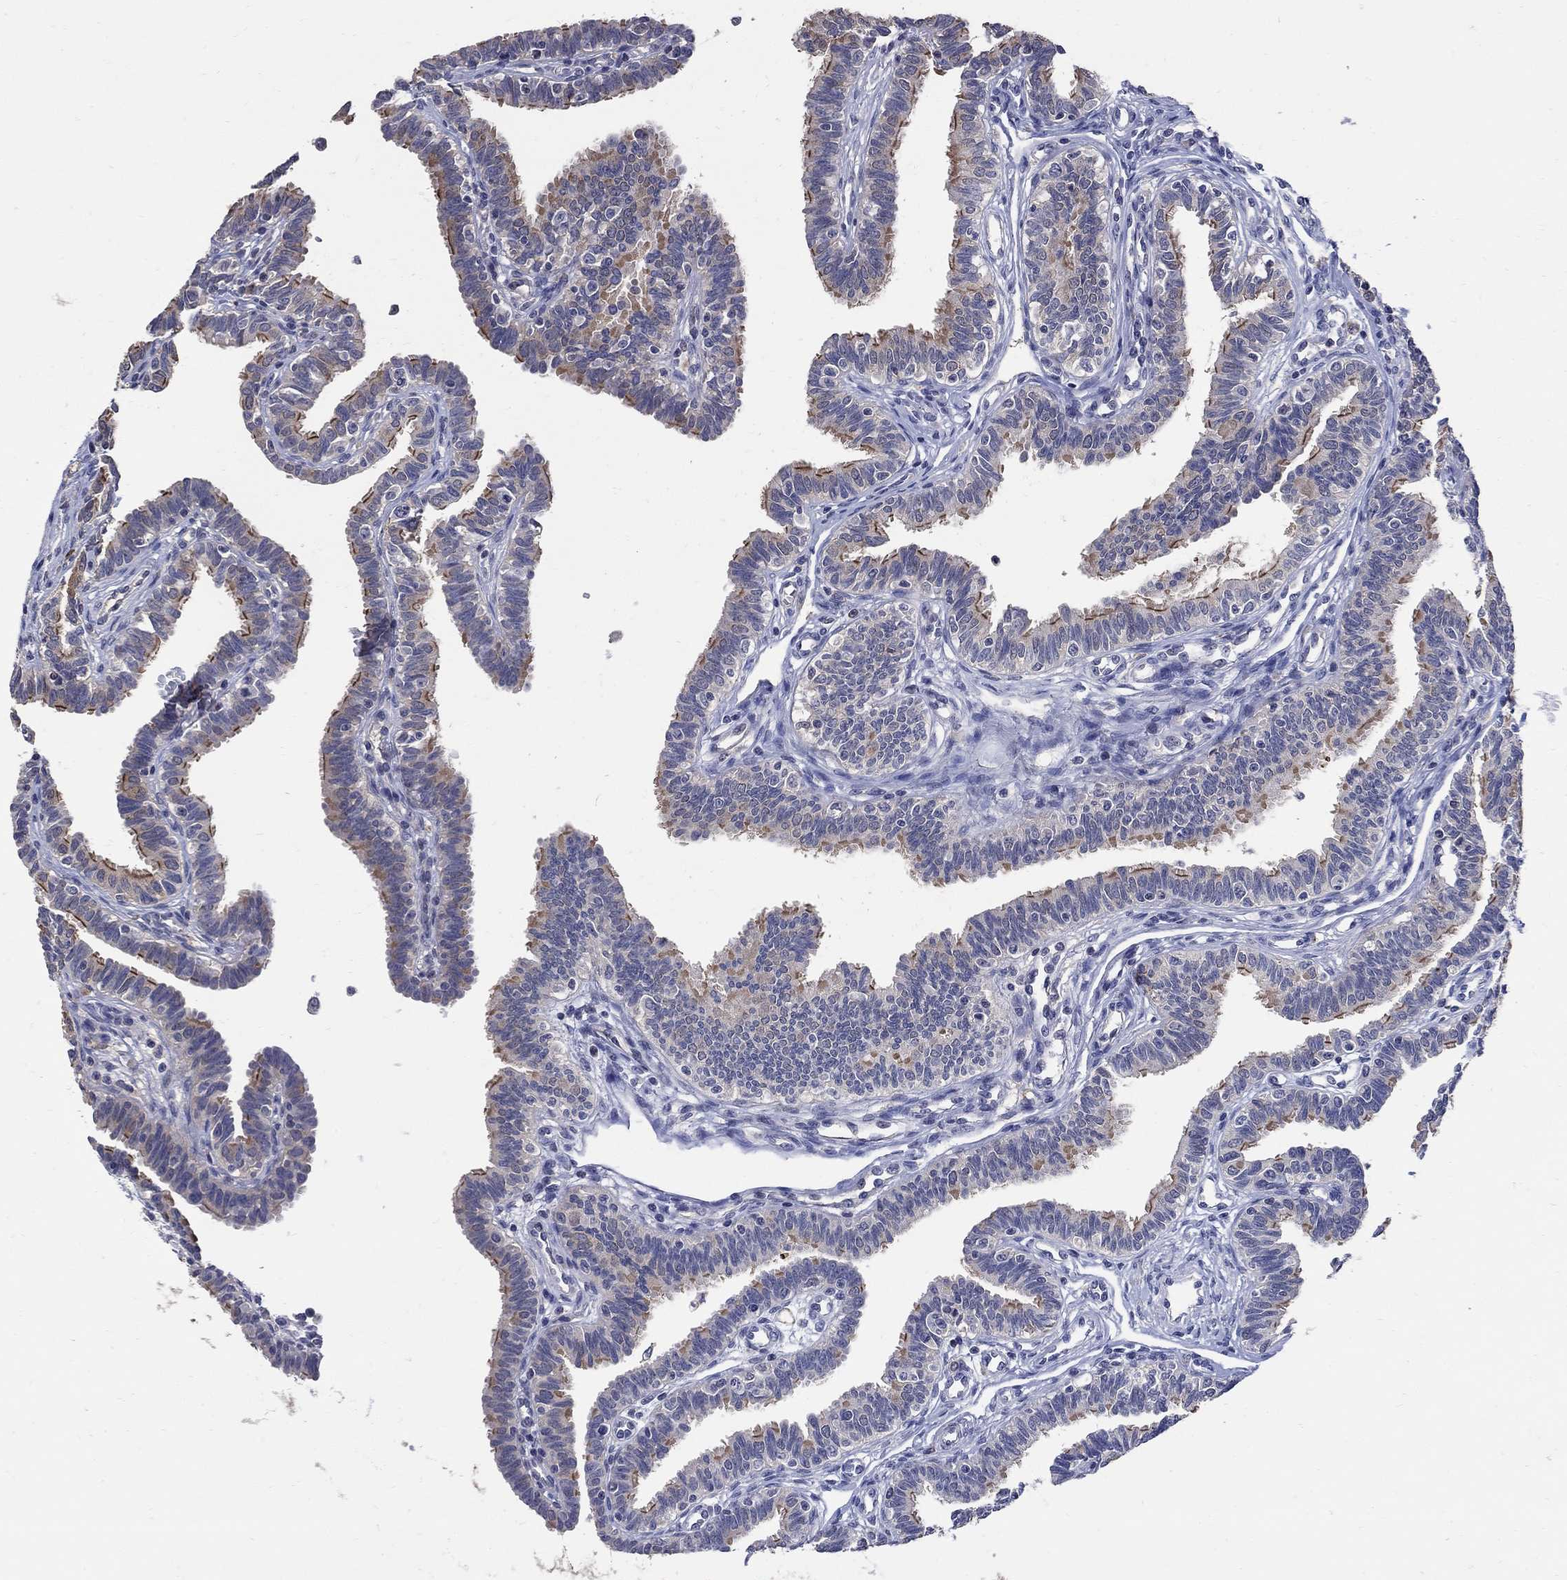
{"staining": {"intensity": "moderate", "quantity": "<25%", "location": "cytoplasmic/membranous"}, "tissue": "fallopian tube", "cell_type": "Glandular cells", "image_type": "normal", "snomed": [{"axis": "morphology", "description": "Normal tissue, NOS"}, {"axis": "topography", "description": "Fallopian tube"}], "caption": "Immunohistochemistry (IHC) image of benign fallopian tube: human fallopian tube stained using immunohistochemistry demonstrates low levels of moderate protein expression localized specifically in the cytoplasmic/membranous of glandular cells, appearing as a cytoplasmic/membranous brown color.", "gene": "CETN1", "patient": {"sex": "female", "age": 36}}